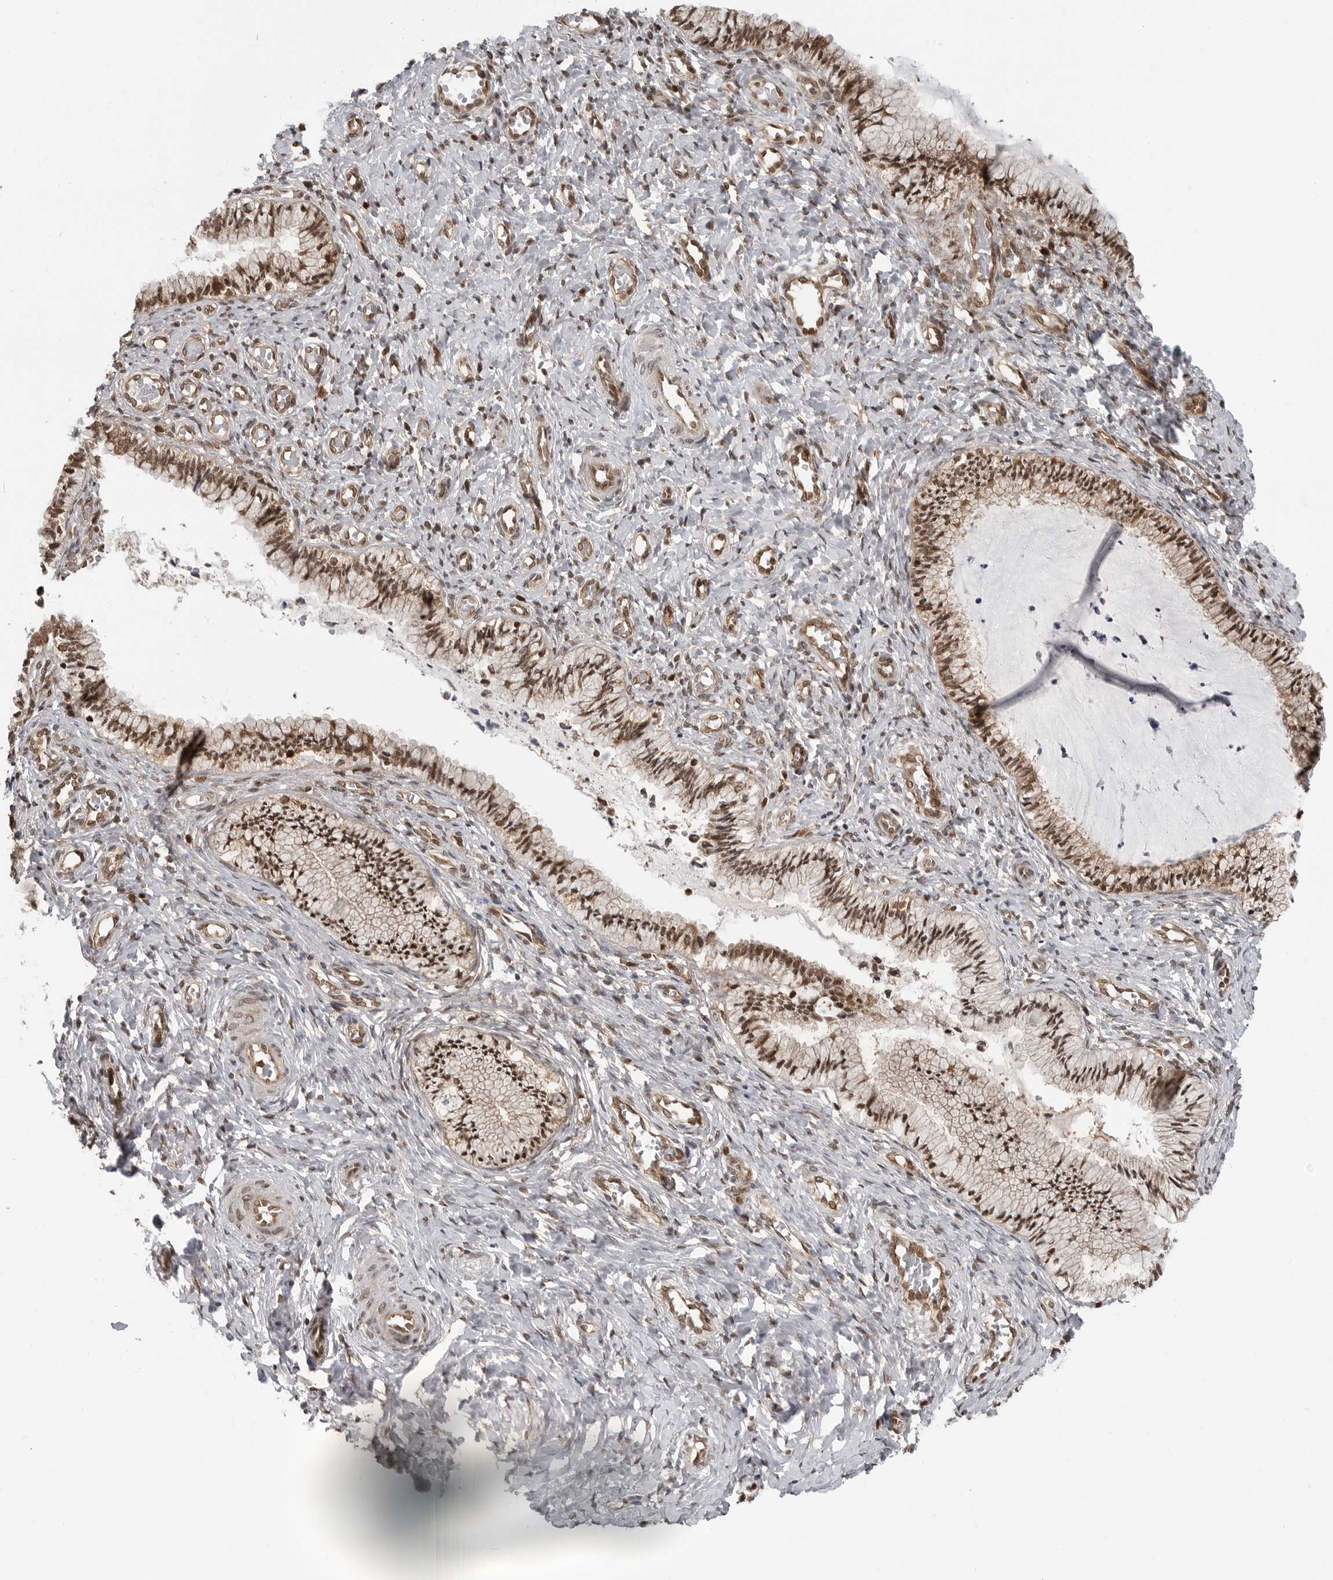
{"staining": {"intensity": "moderate", "quantity": ">75%", "location": "cytoplasmic/membranous,nuclear"}, "tissue": "cervix", "cell_type": "Glandular cells", "image_type": "normal", "snomed": [{"axis": "morphology", "description": "Normal tissue, NOS"}, {"axis": "topography", "description": "Cervix"}], "caption": "A histopathology image of human cervix stained for a protein shows moderate cytoplasmic/membranous,nuclear brown staining in glandular cells. (DAB (3,3'-diaminobenzidine) = brown stain, brightfield microscopy at high magnification).", "gene": "SZRD1", "patient": {"sex": "female", "age": 27}}